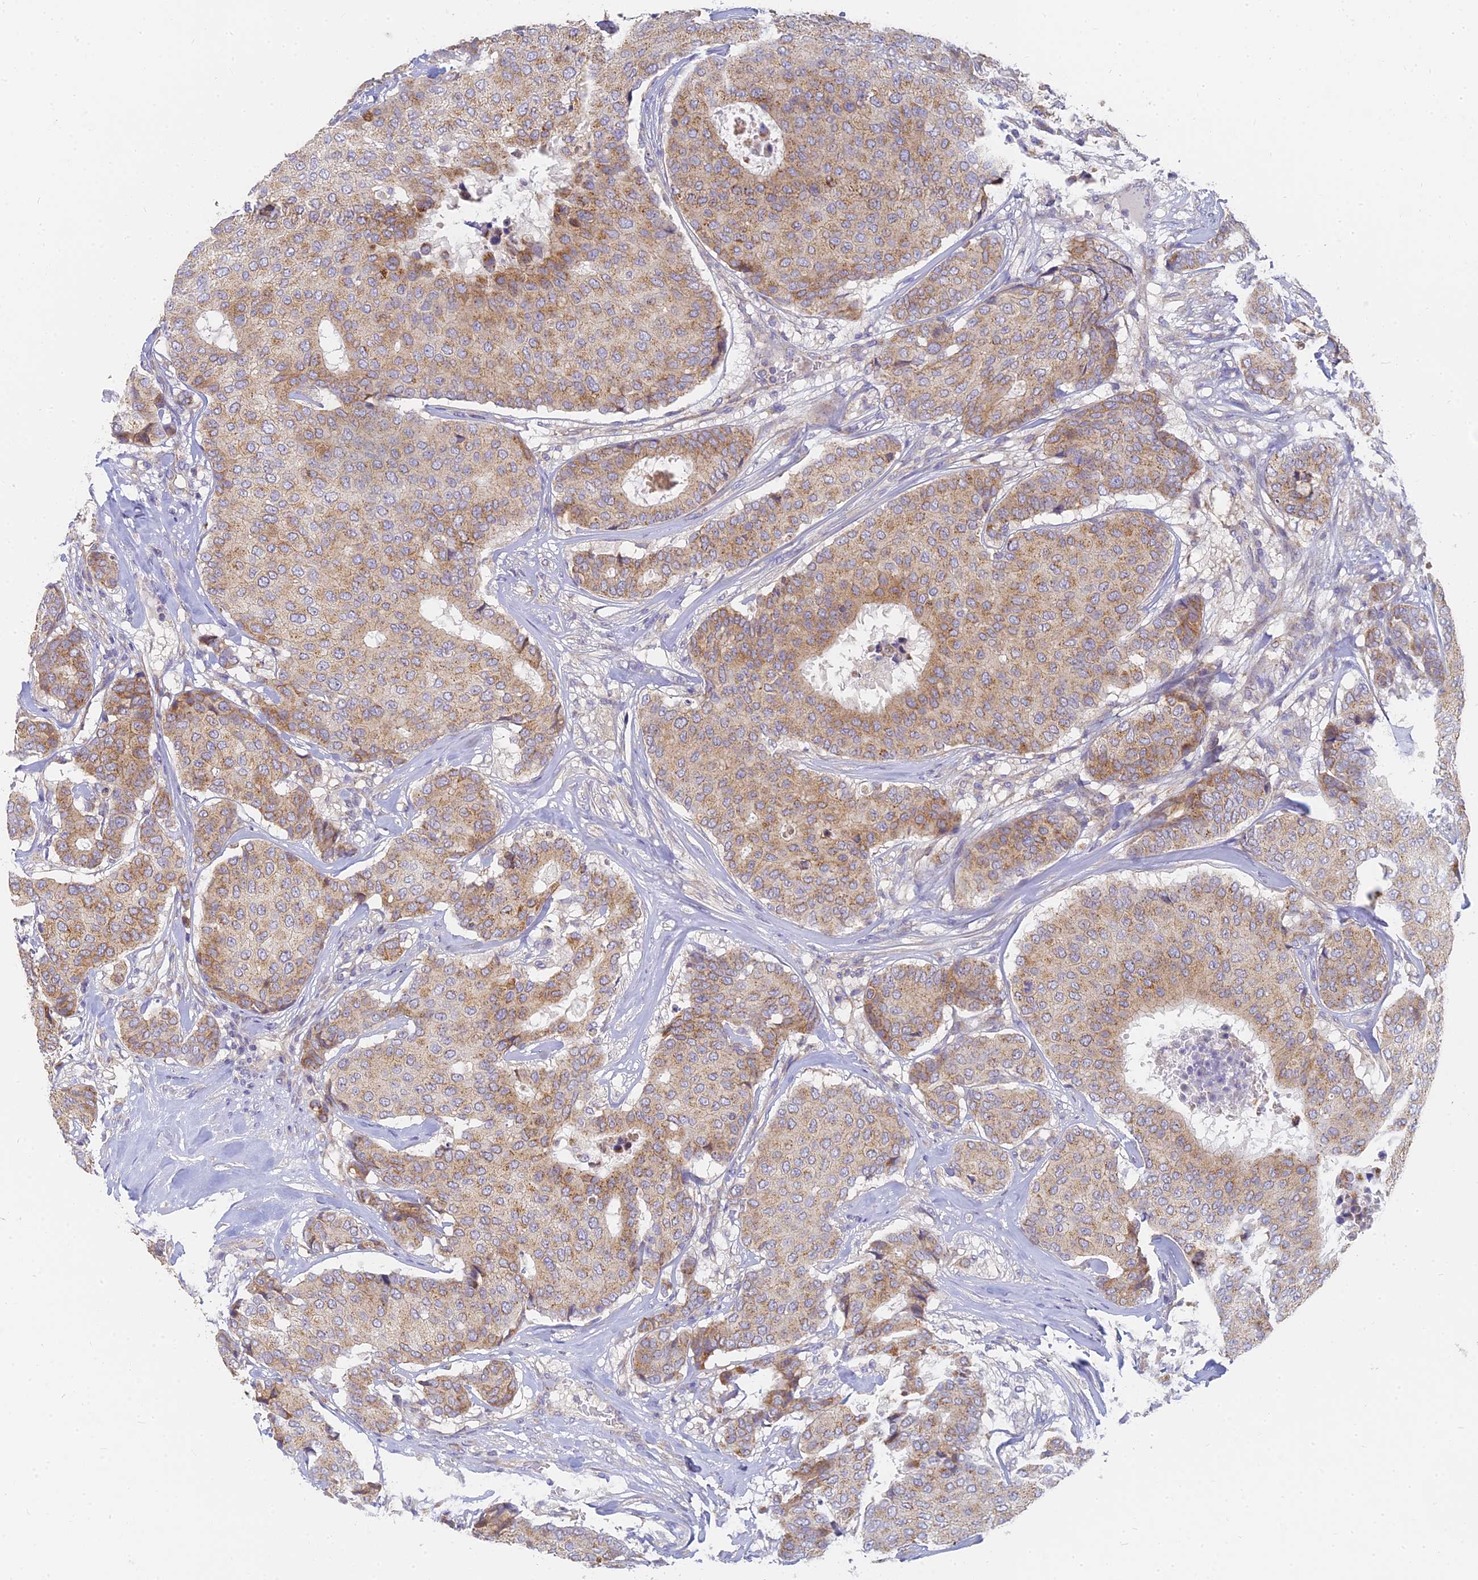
{"staining": {"intensity": "weak", "quantity": ">75%", "location": "cytoplasmic/membranous"}, "tissue": "breast cancer", "cell_type": "Tumor cells", "image_type": "cancer", "snomed": [{"axis": "morphology", "description": "Duct carcinoma"}, {"axis": "topography", "description": "Breast"}], "caption": "Breast cancer (invasive ductal carcinoma) stained for a protein displays weak cytoplasmic/membranous positivity in tumor cells.", "gene": "MRPL15", "patient": {"sex": "female", "age": 75}}